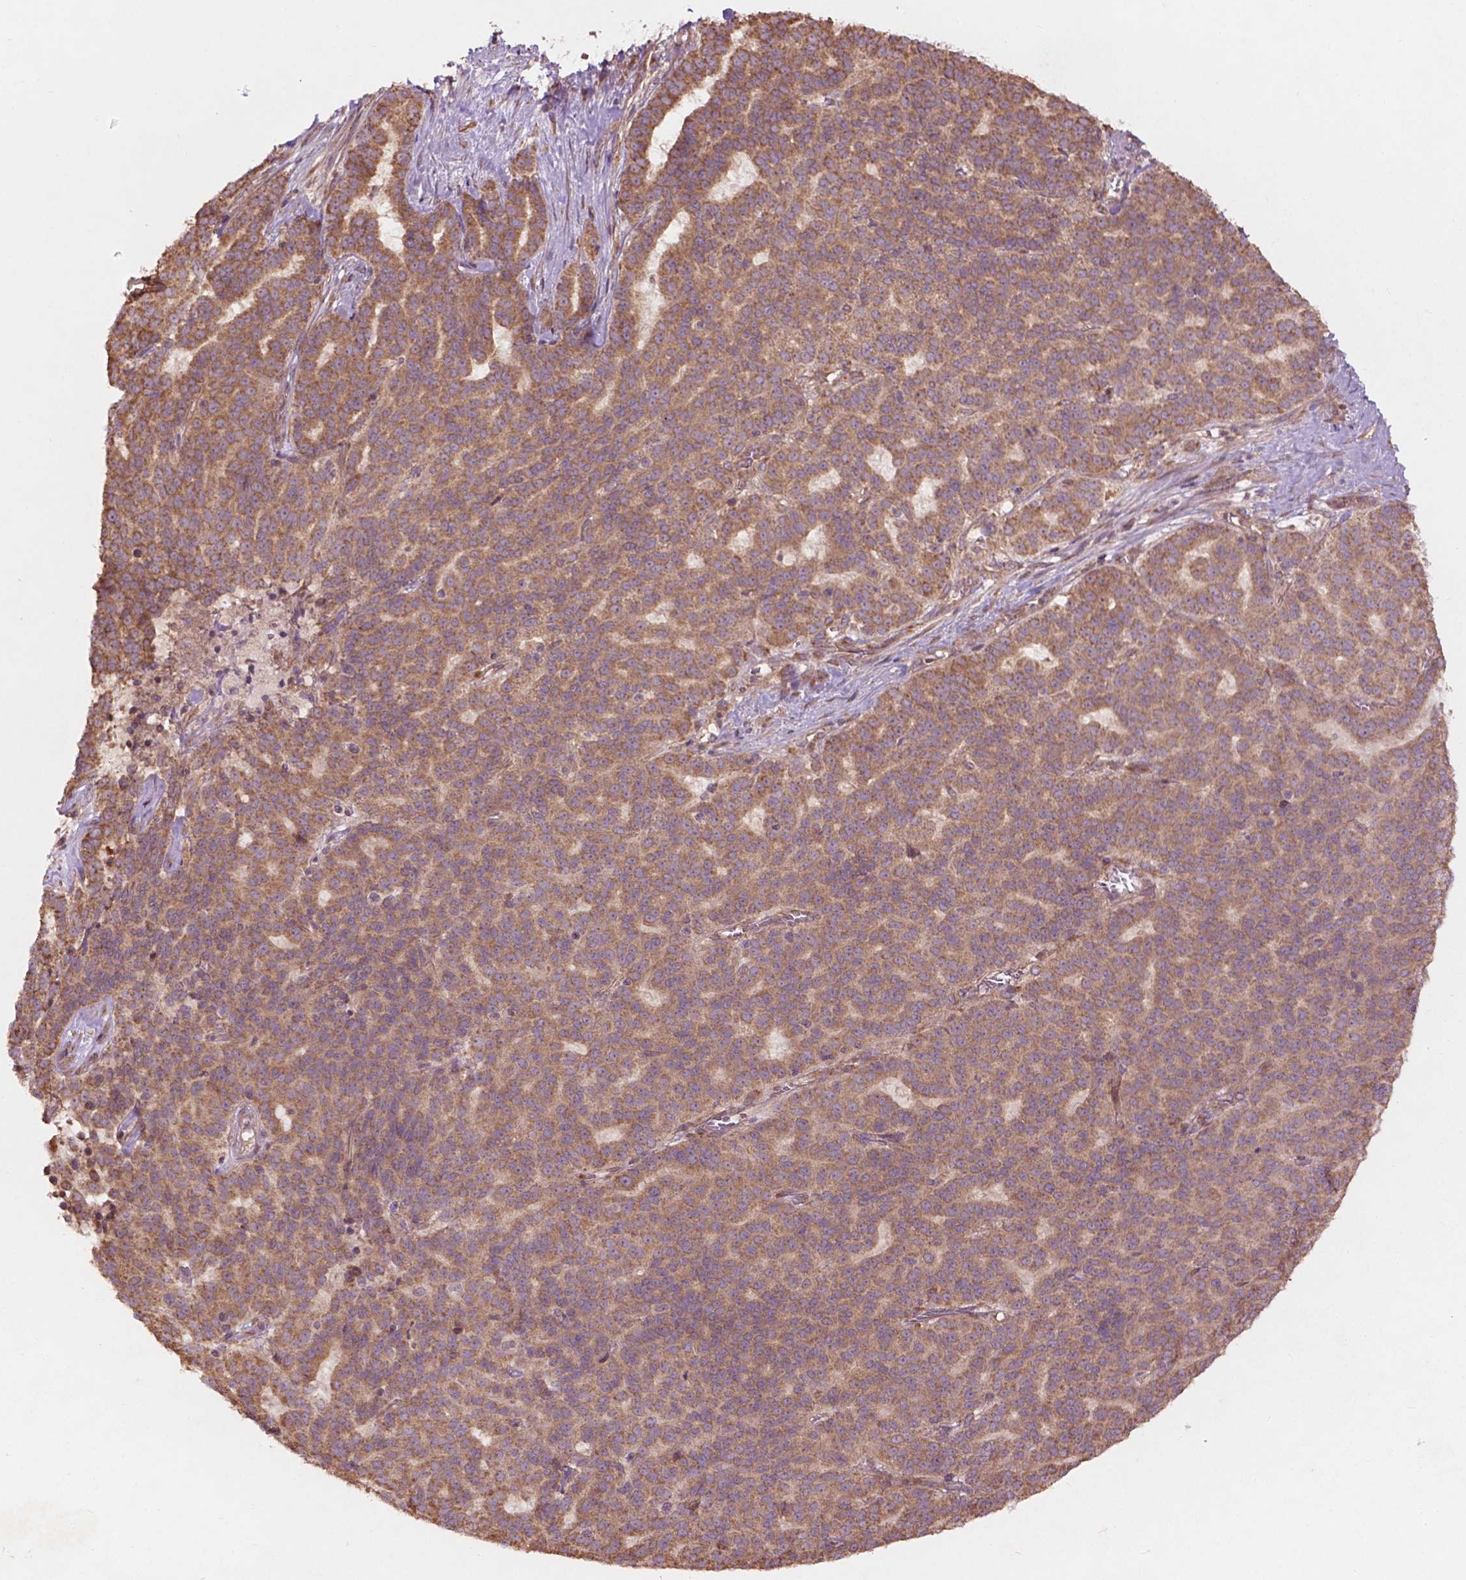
{"staining": {"intensity": "moderate", "quantity": ">75%", "location": "cytoplasmic/membranous"}, "tissue": "liver cancer", "cell_type": "Tumor cells", "image_type": "cancer", "snomed": [{"axis": "morphology", "description": "Cholangiocarcinoma"}, {"axis": "topography", "description": "Liver"}], "caption": "Tumor cells demonstrate medium levels of moderate cytoplasmic/membranous staining in about >75% of cells in human liver cholangiocarcinoma. (IHC, brightfield microscopy, high magnification).", "gene": "CDC42BPA", "patient": {"sex": "female", "age": 47}}